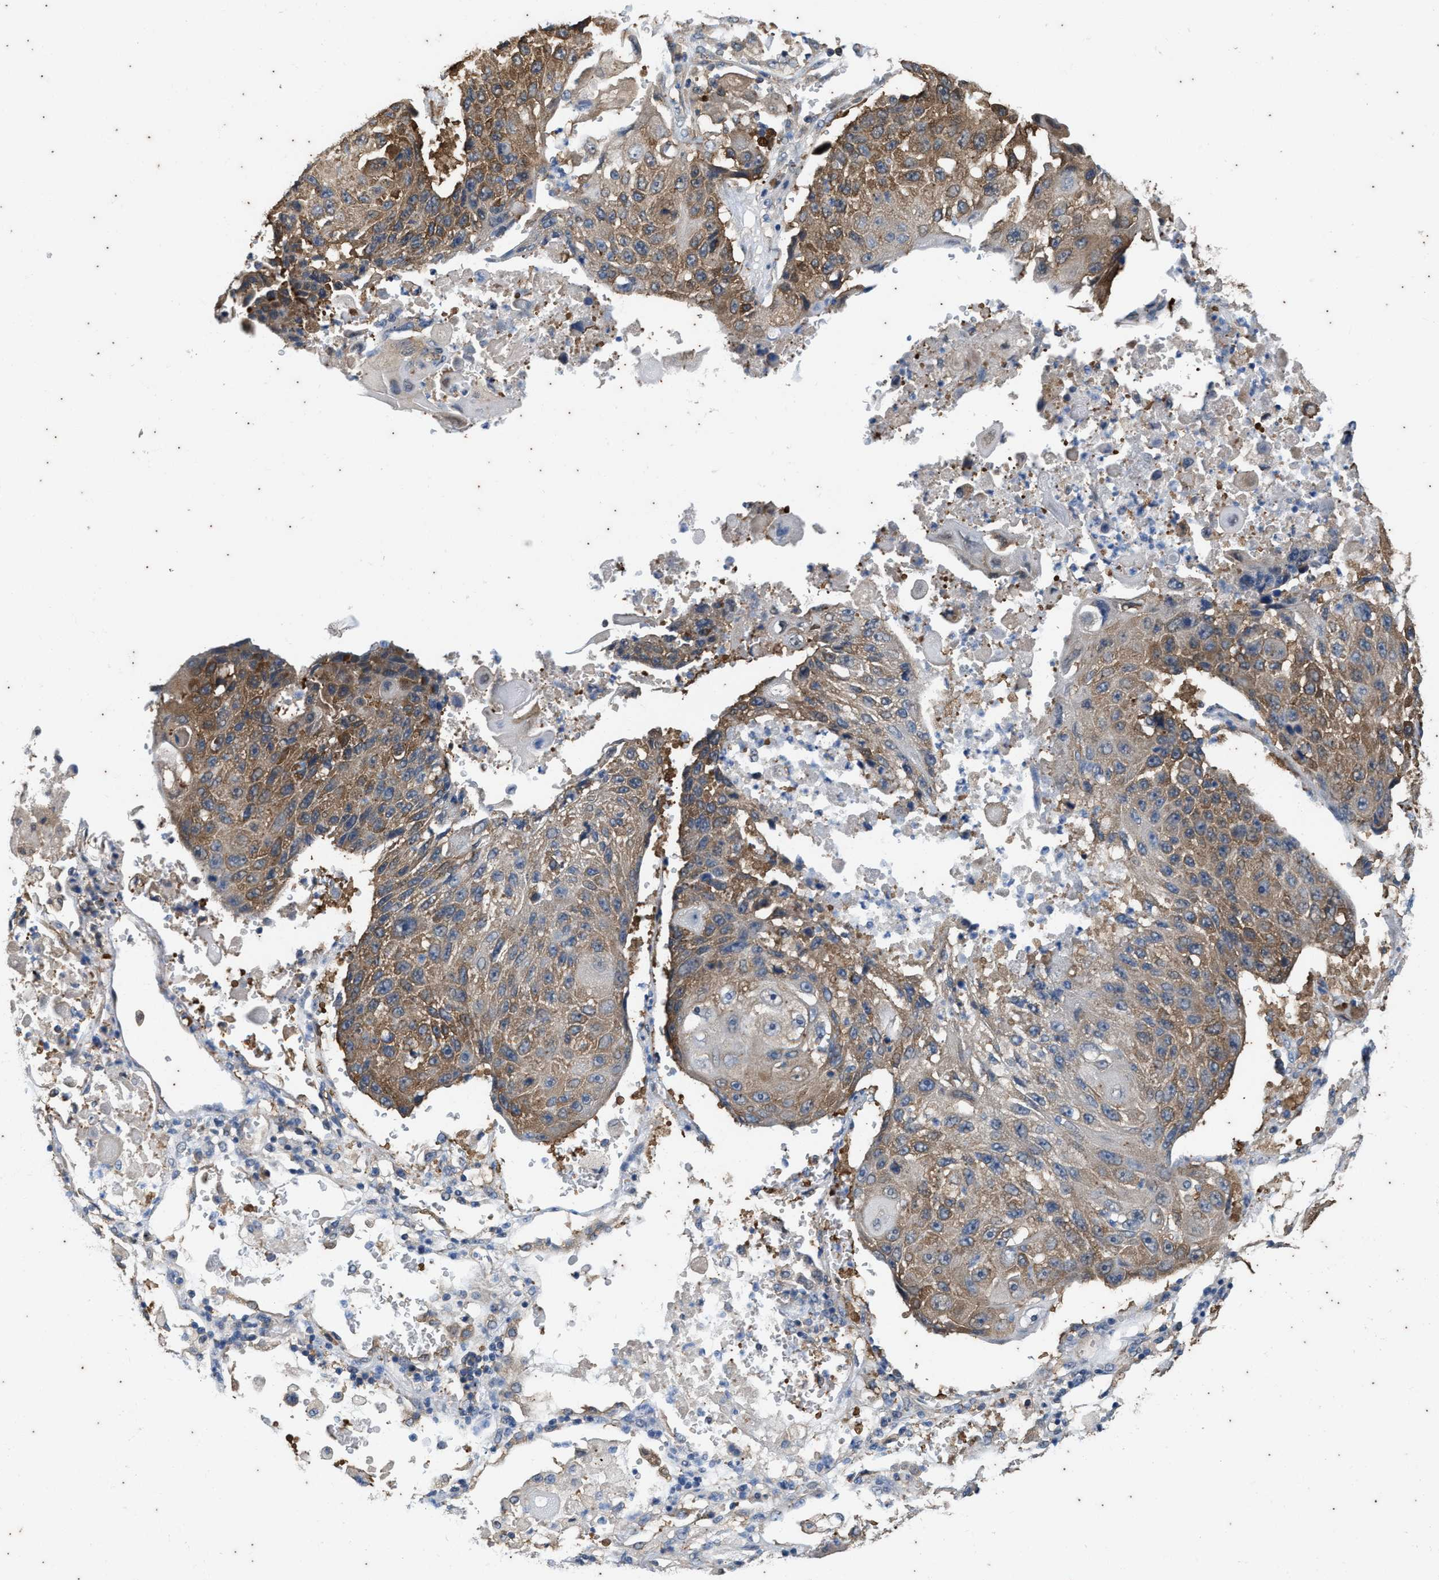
{"staining": {"intensity": "moderate", "quantity": ">75%", "location": "cytoplasmic/membranous"}, "tissue": "lung cancer", "cell_type": "Tumor cells", "image_type": "cancer", "snomed": [{"axis": "morphology", "description": "Squamous cell carcinoma, NOS"}, {"axis": "topography", "description": "Lung"}], "caption": "Immunohistochemical staining of human lung cancer (squamous cell carcinoma) shows moderate cytoplasmic/membranous protein staining in approximately >75% of tumor cells.", "gene": "COX19", "patient": {"sex": "male", "age": 61}}